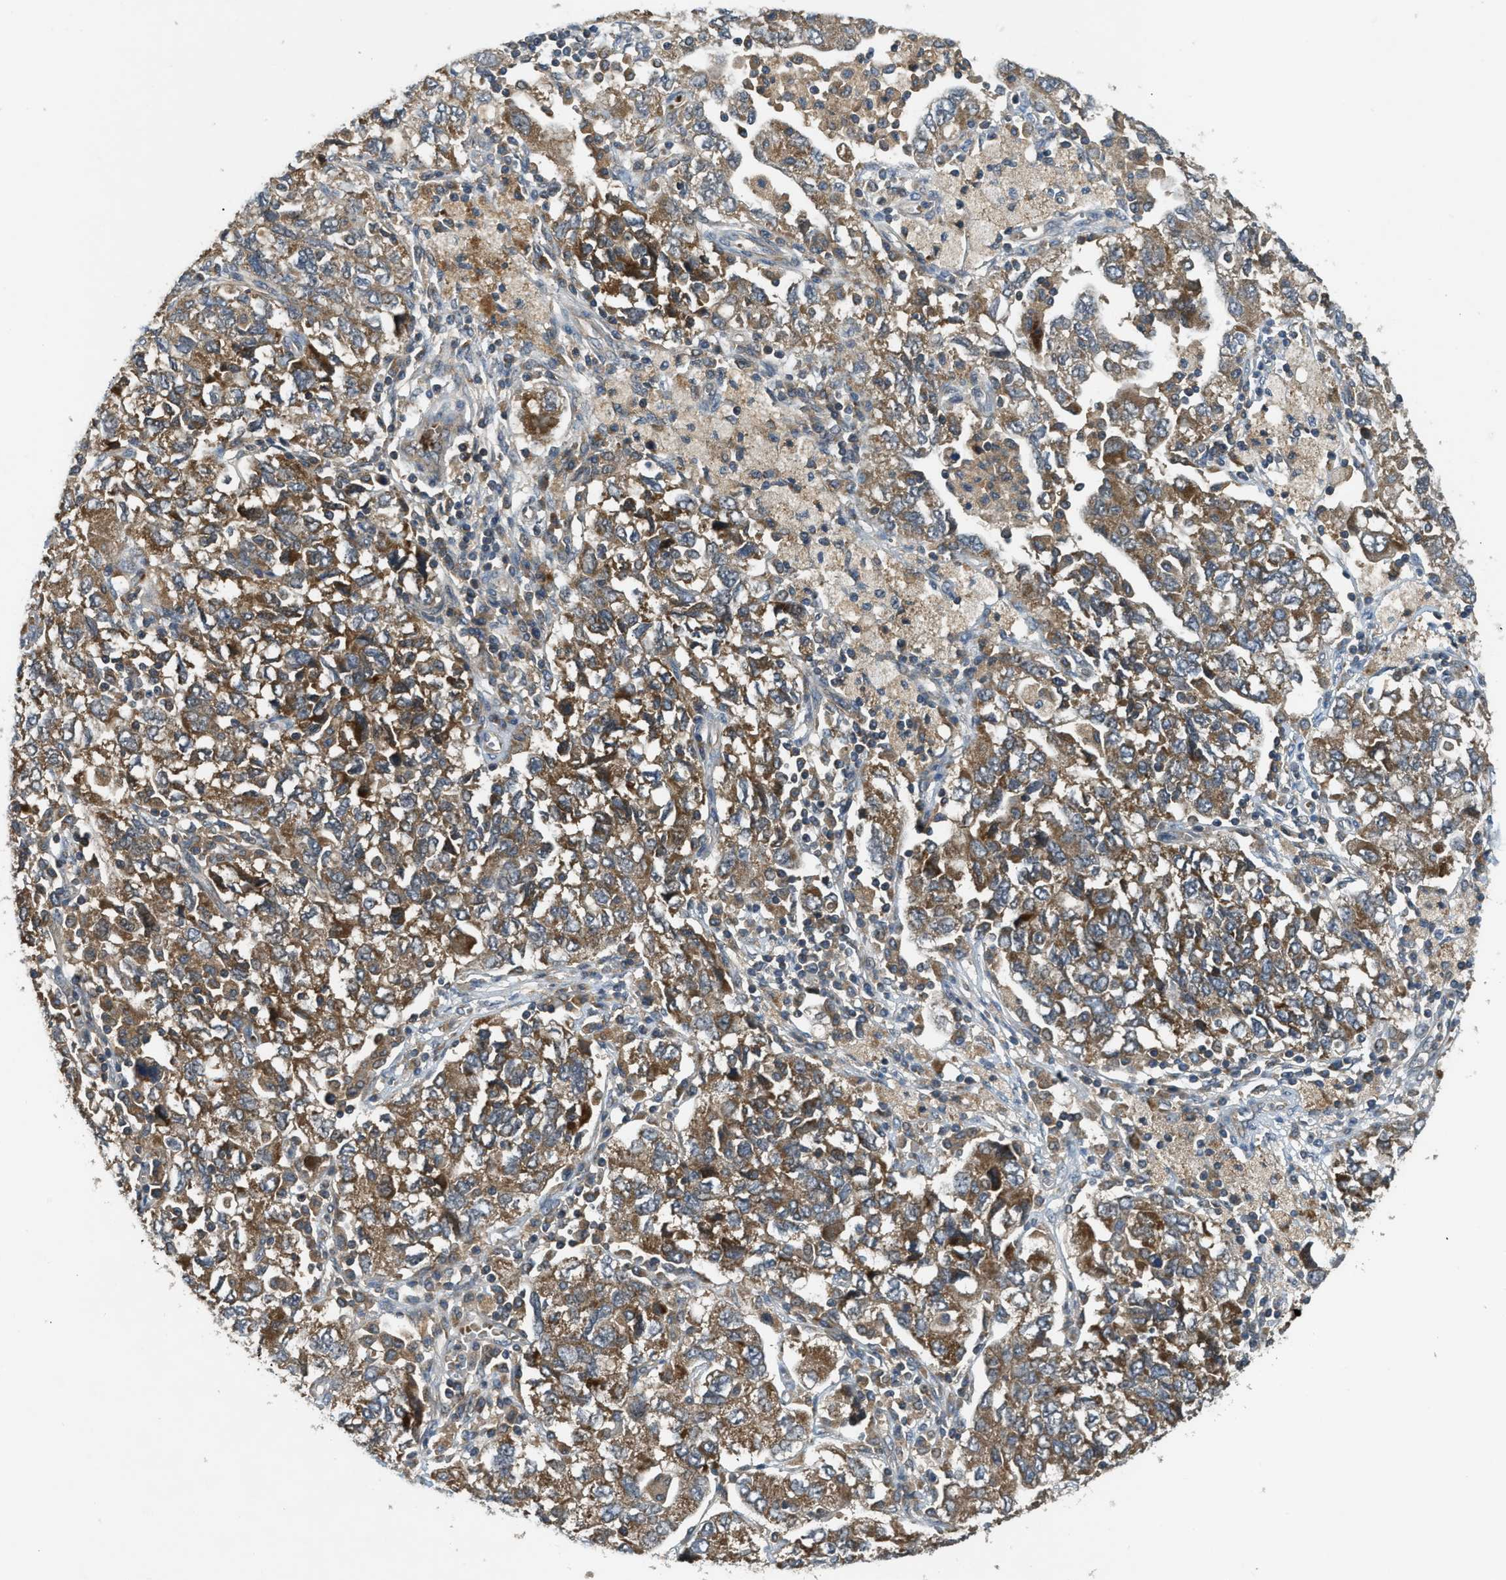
{"staining": {"intensity": "moderate", "quantity": ">75%", "location": "cytoplasmic/membranous"}, "tissue": "ovarian cancer", "cell_type": "Tumor cells", "image_type": "cancer", "snomed": [{"axis": "morphology", "description": "Carcinoma, NOS"}, {"axis": "morphology", "description": "Cystadenocarcinoma, serous, NOS"}, {"axis": "topography", "description": "Ovary"}], "caption": "Human ovarian cancer stained with a protein marker exhibits moderate staining in tumor cells.", "gene": "ZNF71", "patient": {"sex": "female", "age": 69}}